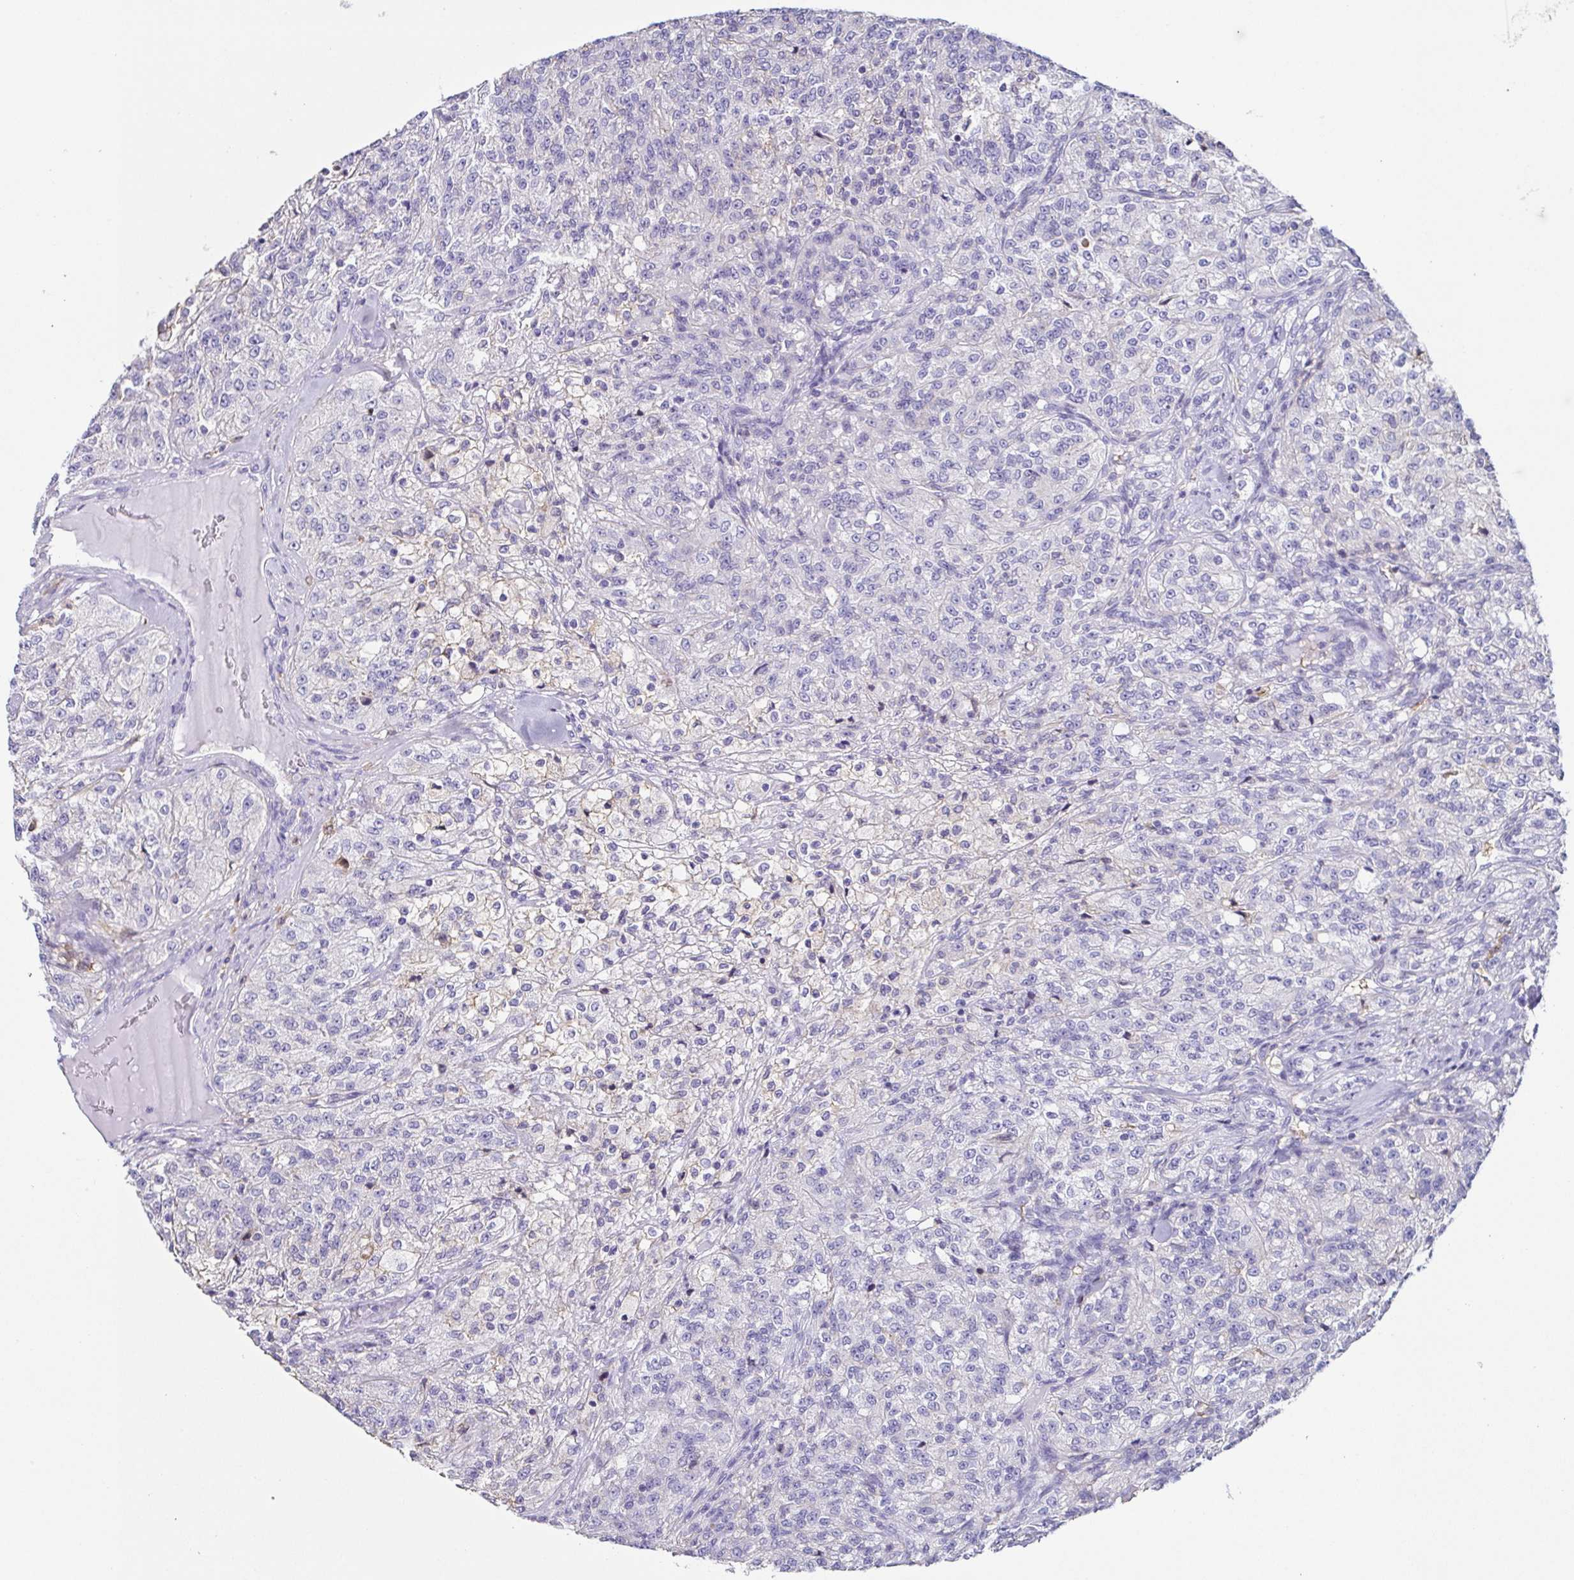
{"staining": {"intensity": "negative", "quantity": "none", "location": "none"}, "tissue": "renal cancer", "cell_type": "Tumor cells", "image_type": "cancer", "snomed": [{"axis": "morphology", "description": "Adenocarcinoma, NOS"}, {"axis": "topography", "description": "Kidney"}], "caption": "Renal cancer was stained to show a protein in brown. There is no significant expression in tumor cells.", "gene": "ANXA10", "patient": {"sex": "female", "age": 63}}